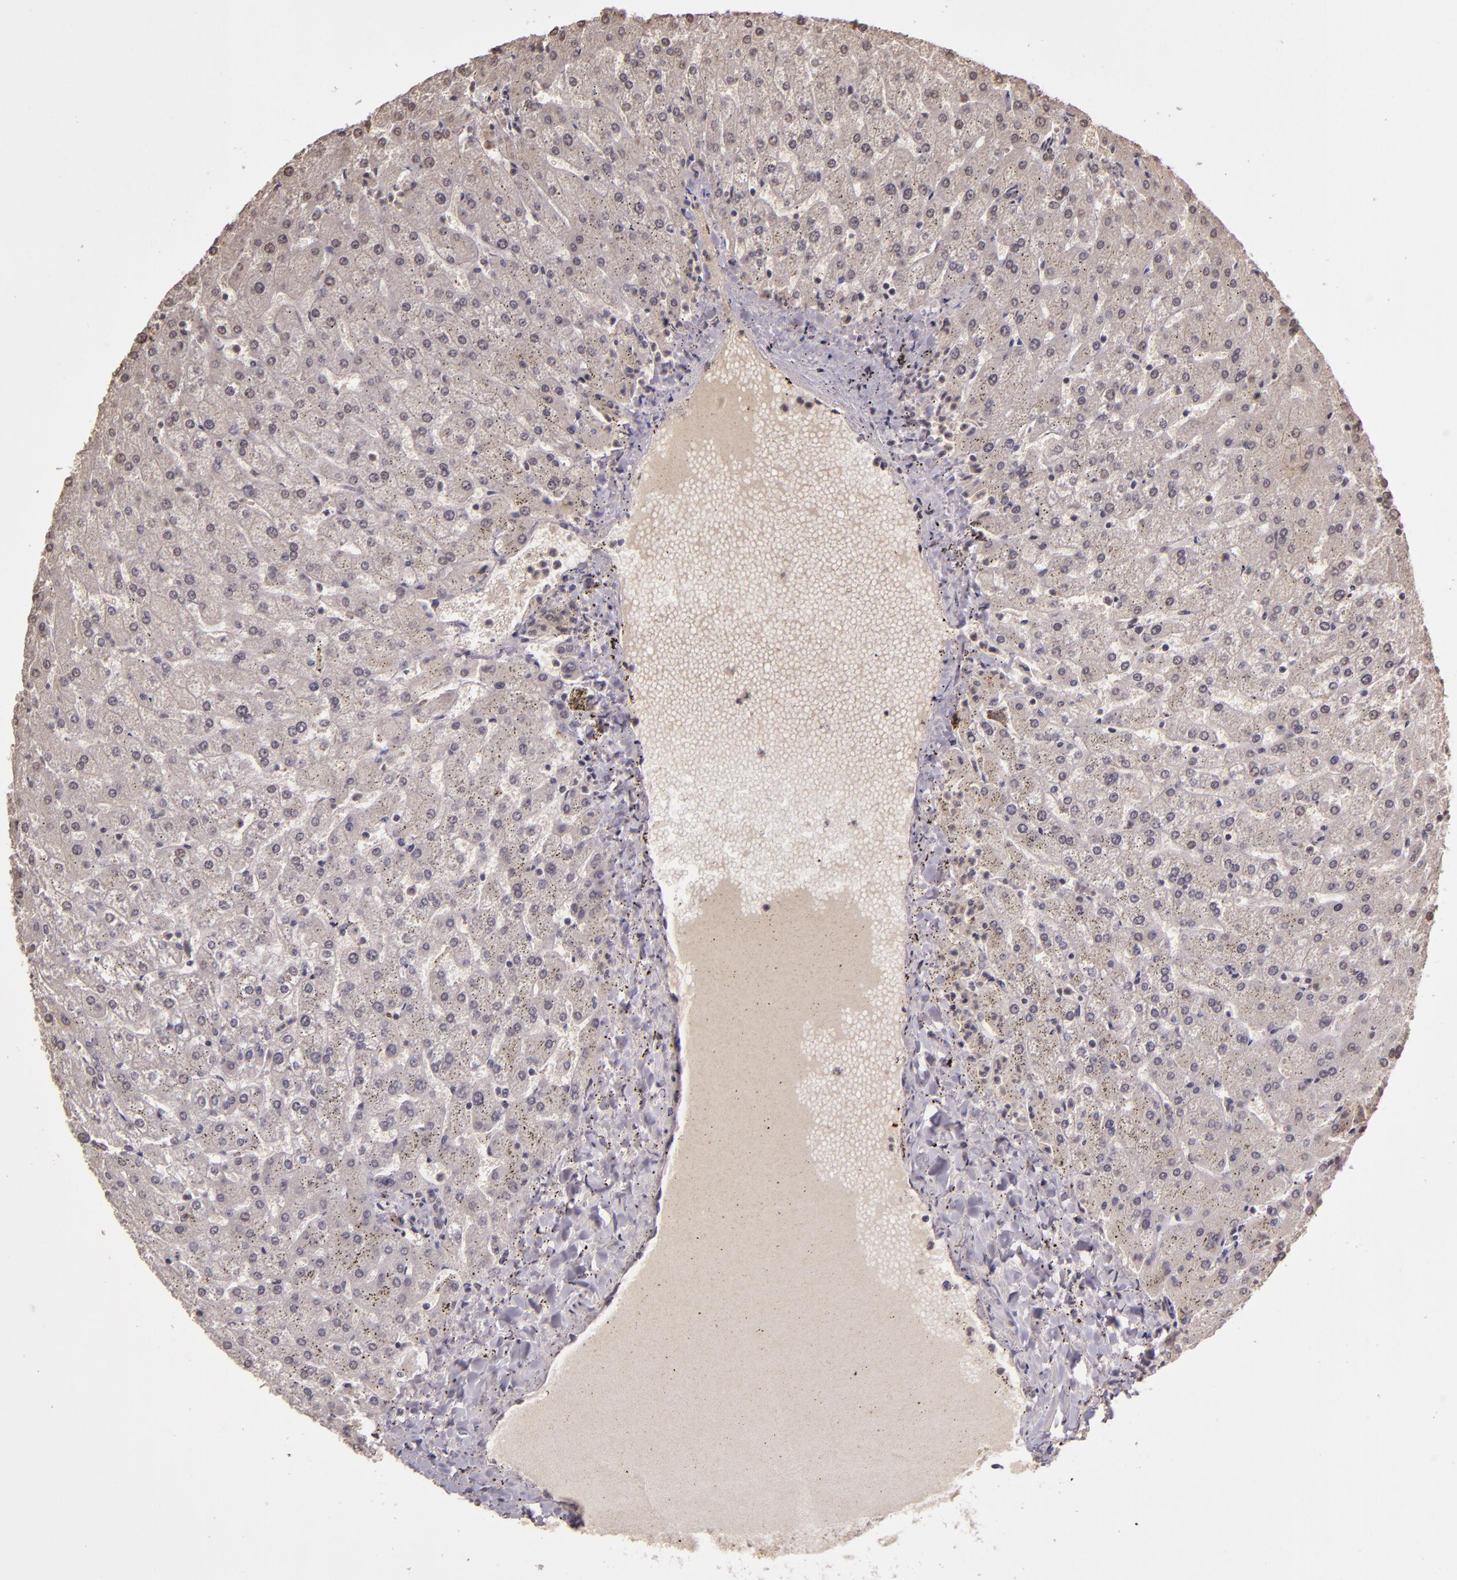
{"staining": {"intensity": "weak", "quantity": ">75%", "location": "cytoplasmic/membranous"}, "tissue": "liver", "cell_type": "Cholangiocytes", "image_type": "normal", "snomed": [{"axis": "morphology", "description": "Normal tissue, NOS"}, {"axis": "topography", "description": "Liver"}], "caption": "Human liver stained with a protein marker reveals weak staining in cholangiocytes.", "gene": "CUL1", "patient": {"sex": "female", "age": 32}}